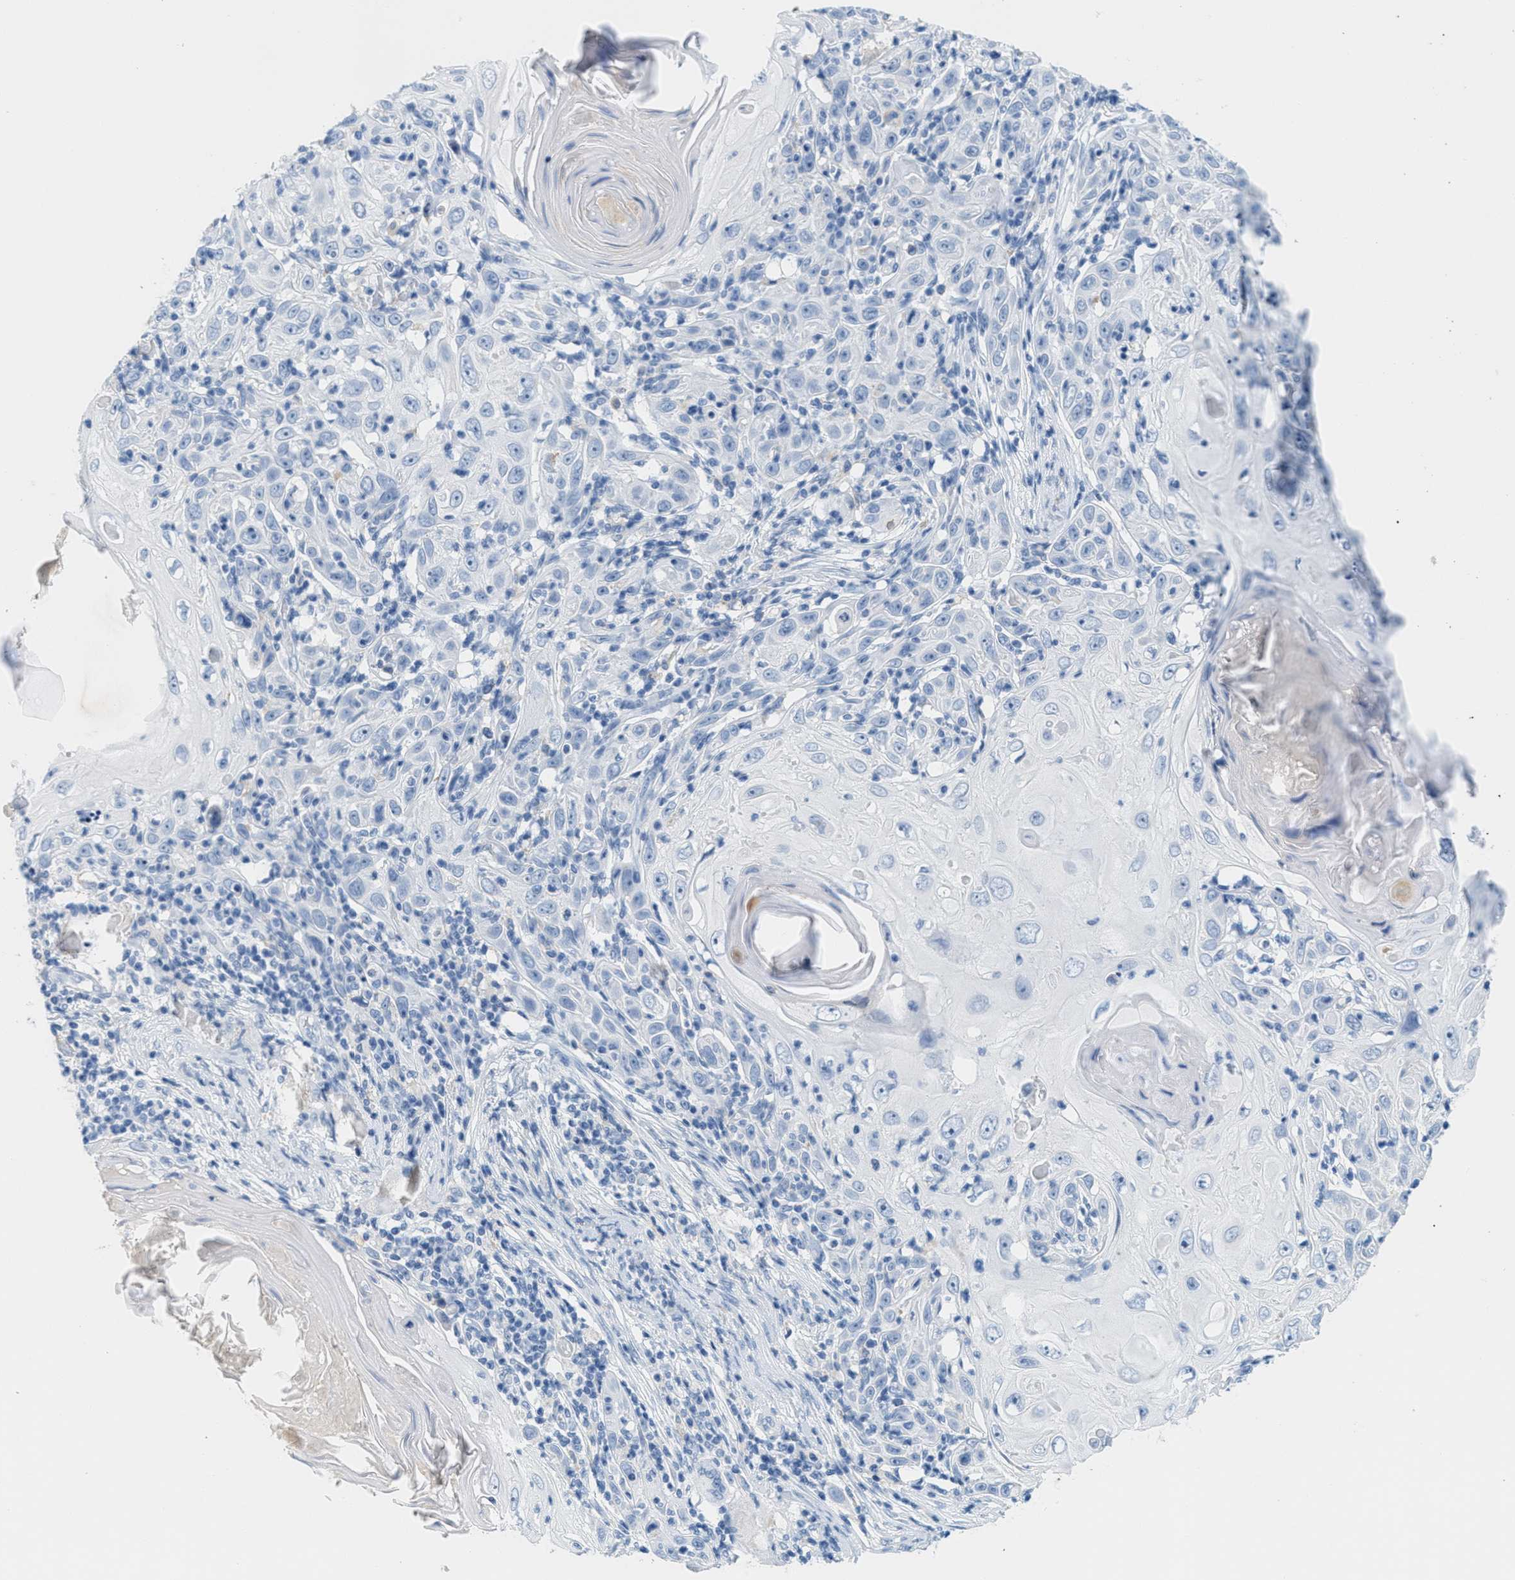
{"staining": {"intensity": "negative", "quantity": "none", "location": "none"}, "tissue": "skin cancer", "cell_type": "Tumor cells", "image_type": "cancer", "snomed": [{"axis": "morphology", "description": "Squamous cell carcinoma, NOS"}, {"axis": "topography", "description": "Skin"}], "caption": "Immunohistochemistry of human skin squamous cell carcinoma reveals no staining in tumor cells.", "gene": "GPM6A", "patient": {"sex": "female", "age": 73}}